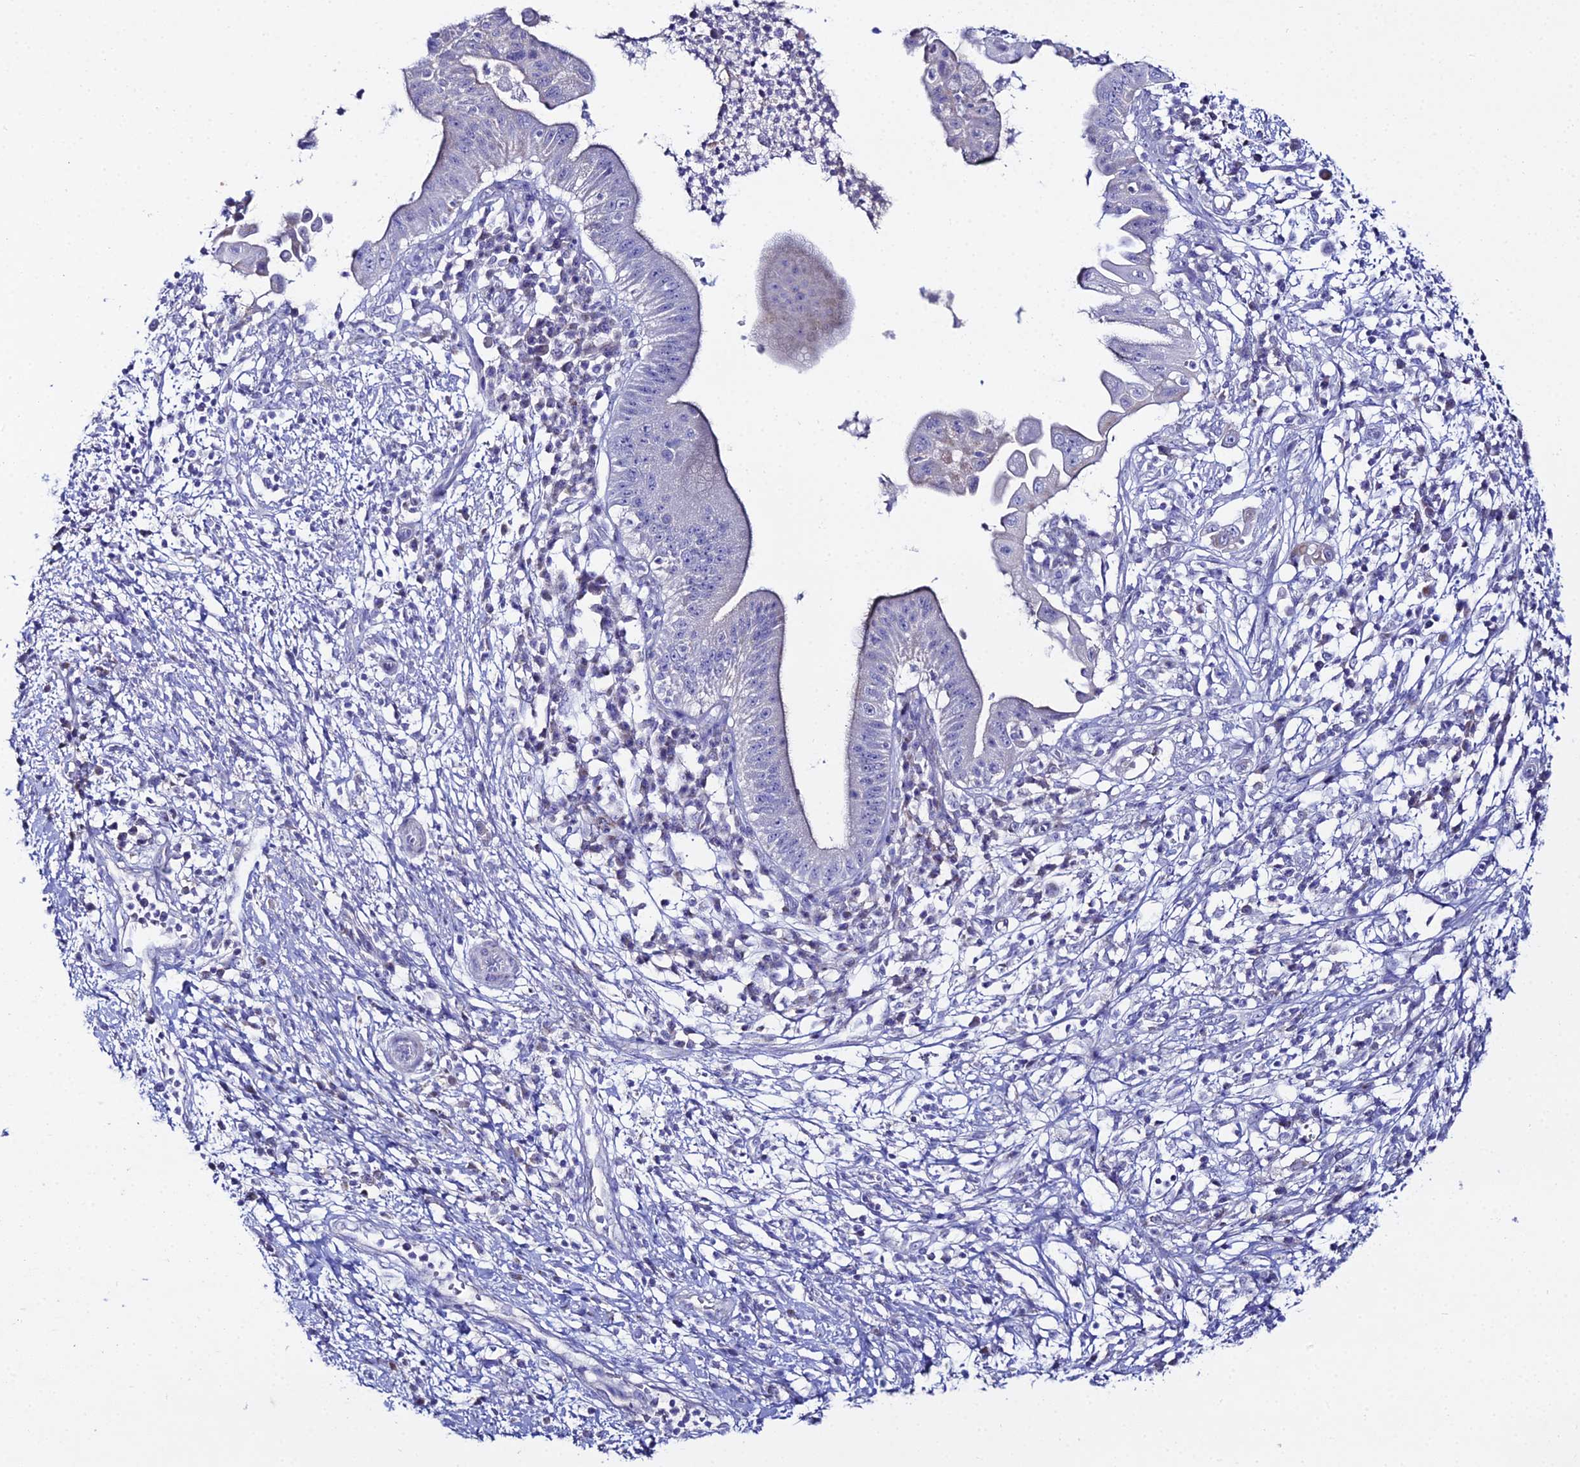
{"staining": {"intensity": "negative", "quantity": "none", "location": "none"}, "tissue": "pancreatic cancer", "cell_type": "Tumor cells", "image_type": "cancer", "snomed": [{"axis": "morphology", "description": "Adenocarcinoma, NOS"}, {"axis": "topography", "description": "Pancreas"}], "caption": "The image shows no significant expression in tumor cells of adenocarcinoma (pancreatic).", "gene": "DHX34", "patient": {"sex": "male", "age": 68}}